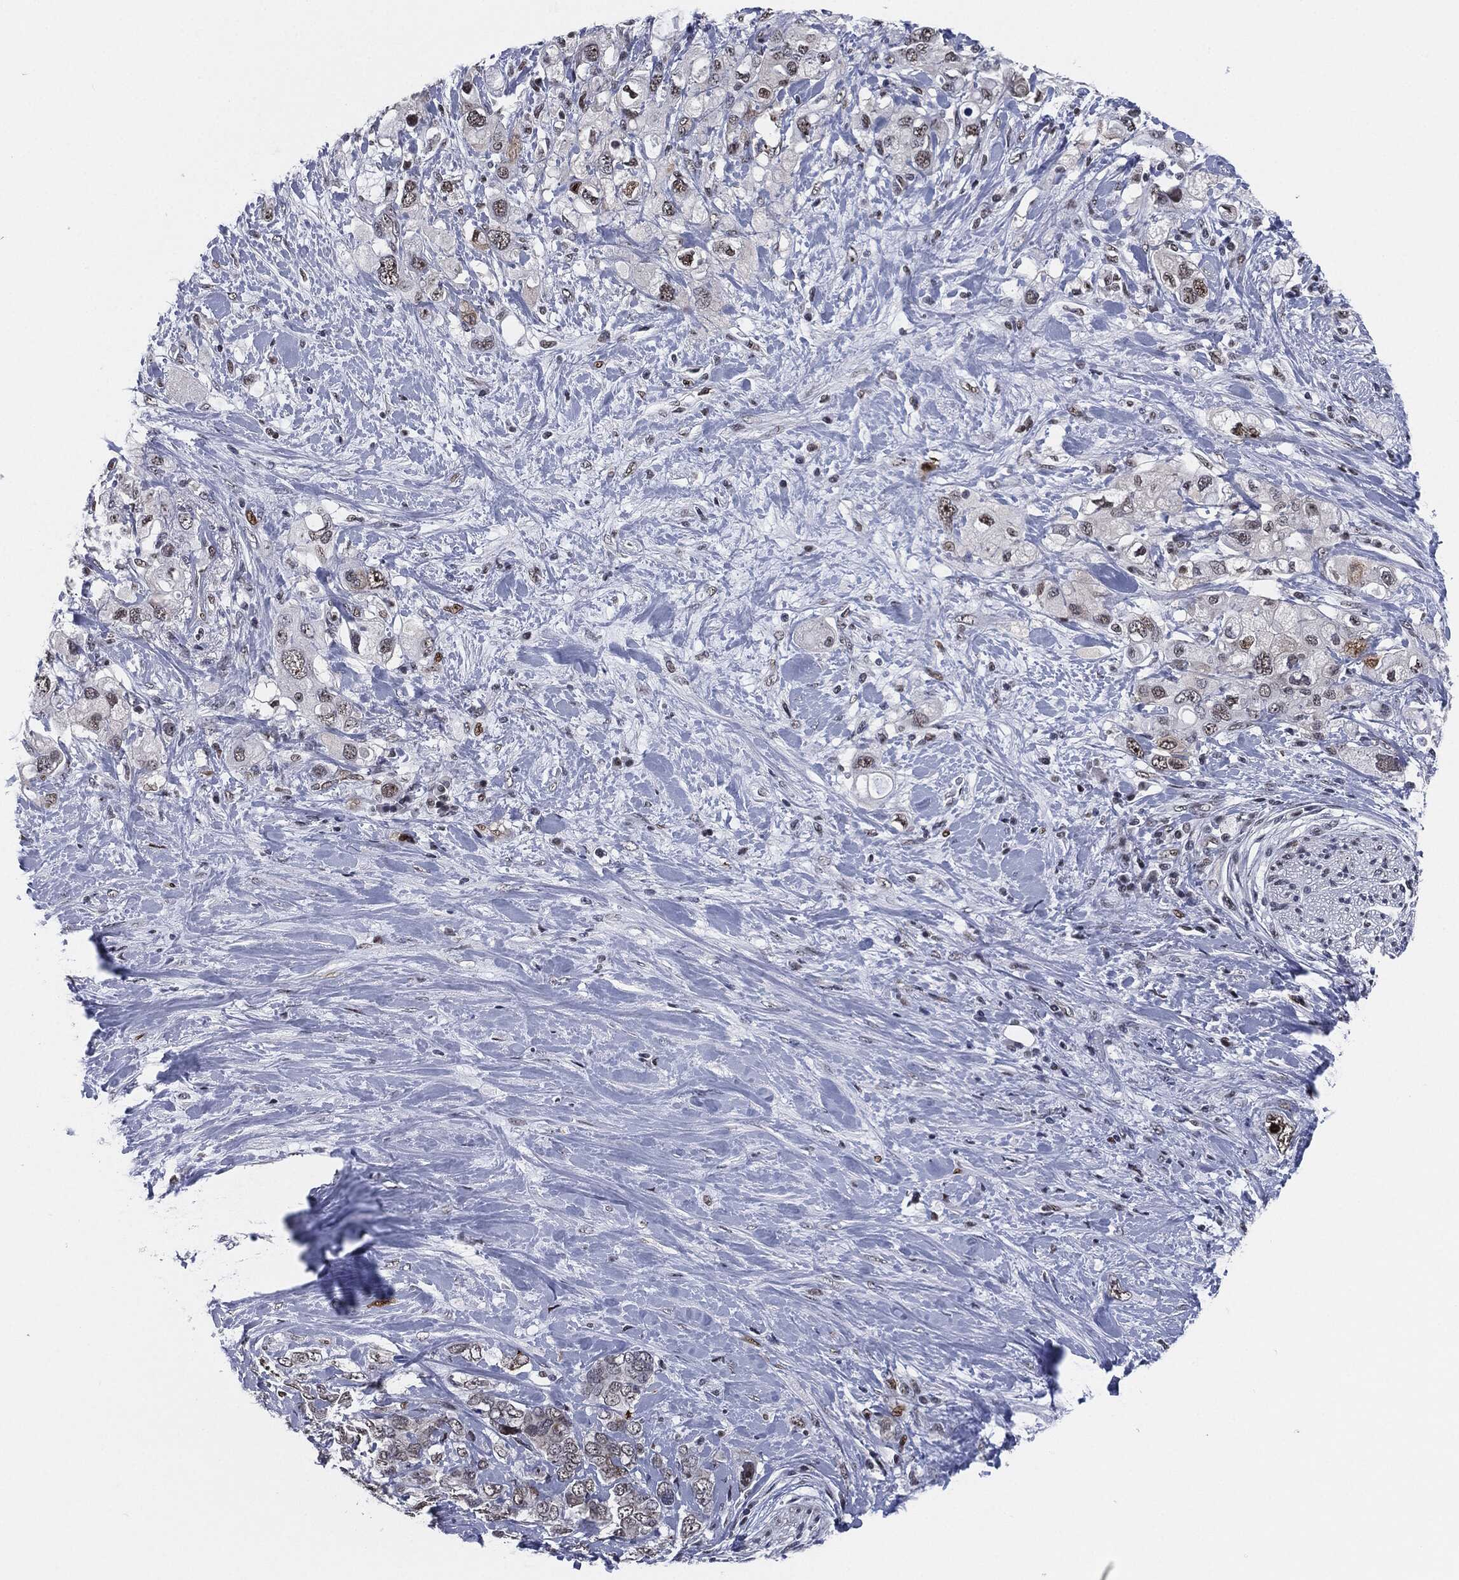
{"staining": {"intensity": "moderate", "quantity": "<25%", "location": "nuclear"}, "tissue": "pancreatic cancer", "cell_type": "Tumor cells", "image_type": "cancer", "snomed": [{"axis": "morphology", "description": "Adenocarcinoma, NOS"}, {"axis": "topography", "description": "Pancreas"}], "caption": "This is an image of immunohistochemistry staining of pancreatic cancer, which shows moderate positivity in the nuclear of tumor cells.", "gene": "AKT2", "patient": {"sex": "female", "age": 56}}